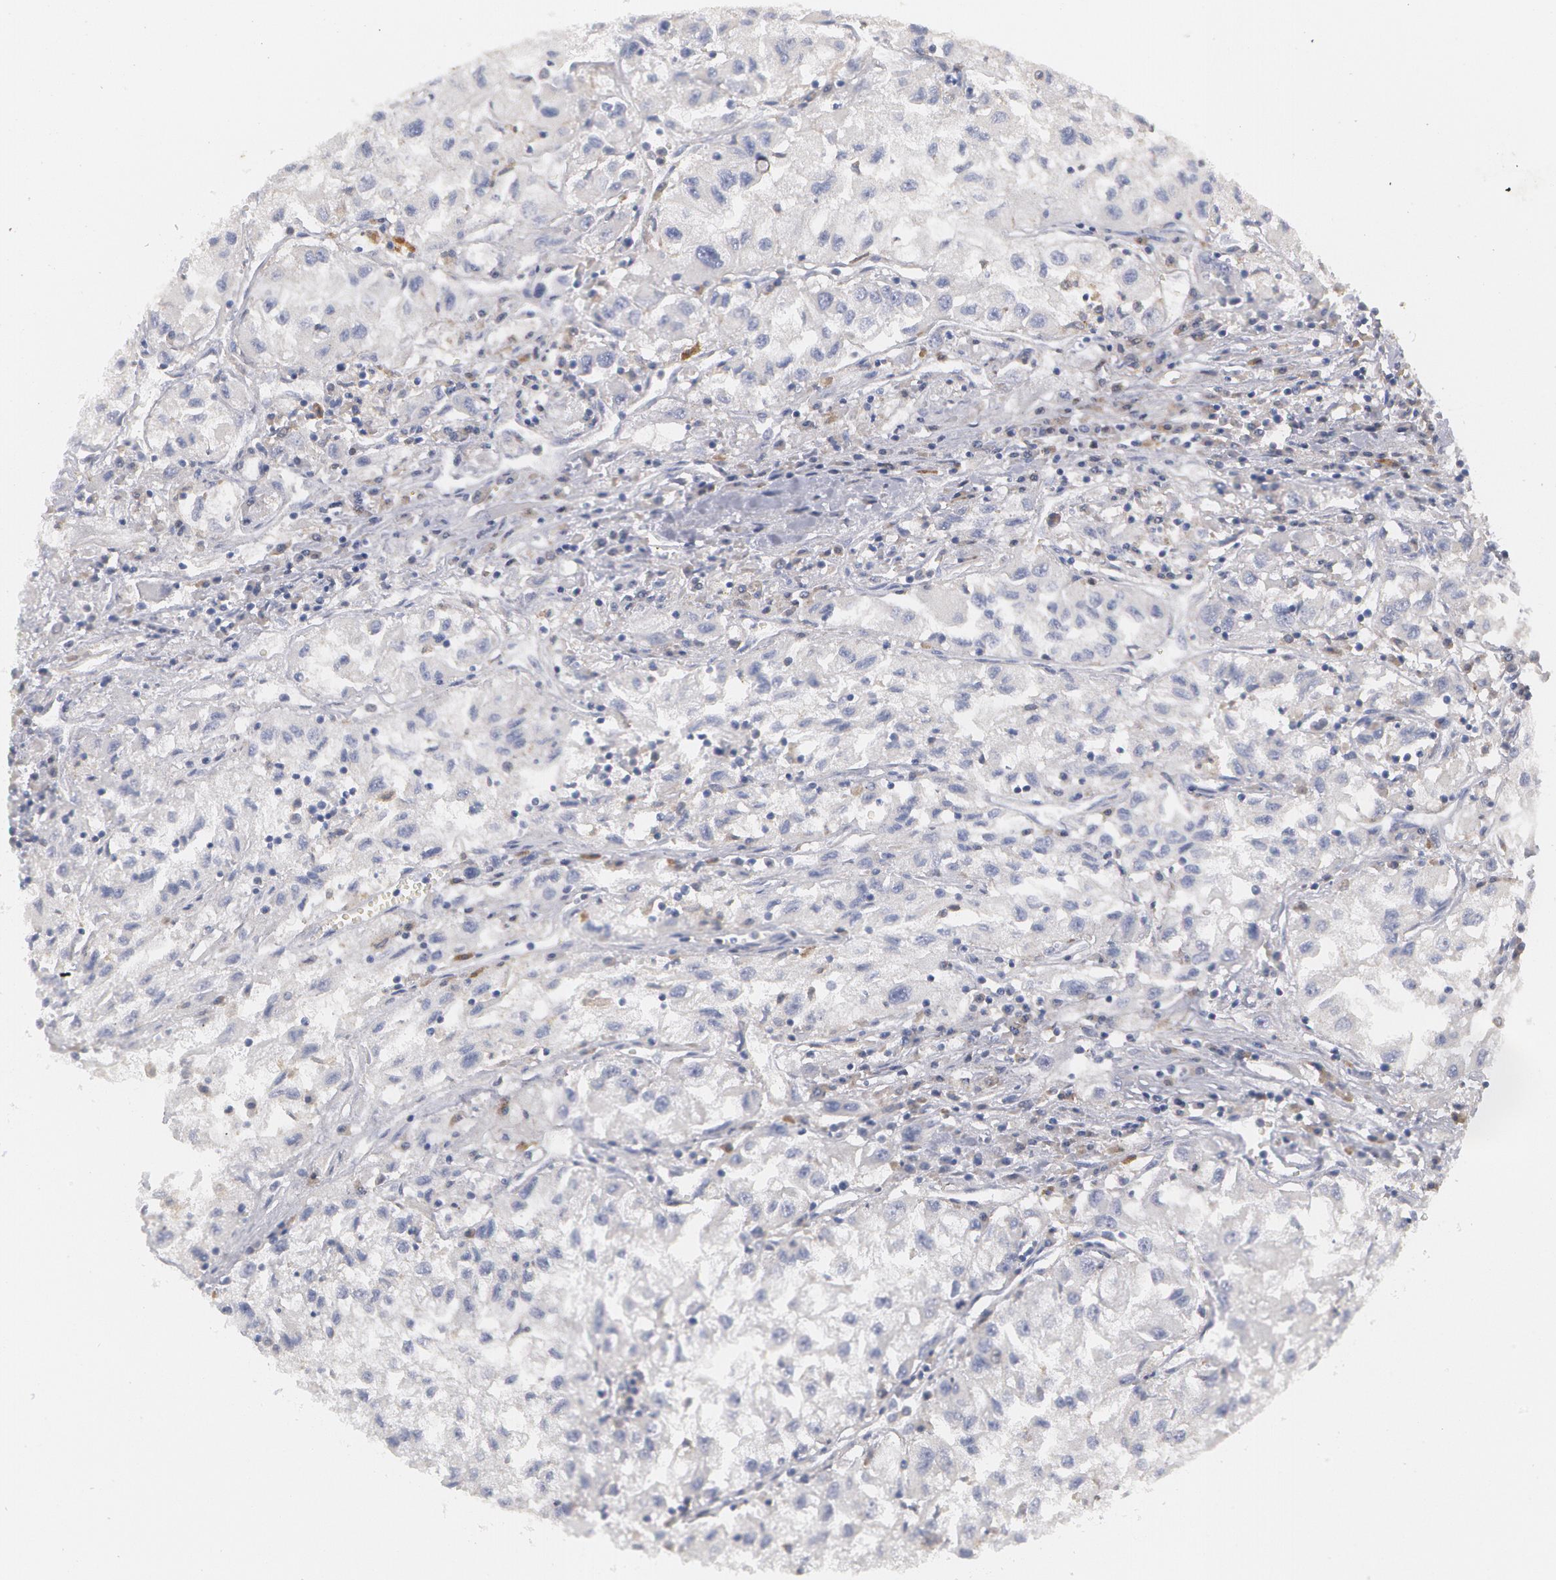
{"staining": {"intensity": "negative", "quantity": "none", "location": "none"}, "tissue": "renal cancer", "cell_type": "Tumor cells", "image_type": "cancer", "snomed": [{"axis": "morphology", "description": "Adenocarcinoma, NOS"}, {"axis": "topography", "description": "Kidney"}], "caption": "IHC histopathology image of neoplastic tissue: renal cancer (adenocarcinoma) stained with DAB (3,3'-diaminobenzidine) demonstrates no significant protein positivity in tumor cells. Nuclei are stained in blue.", "gene": "SYK", "patient": {"sex": "male", "age": 59}}